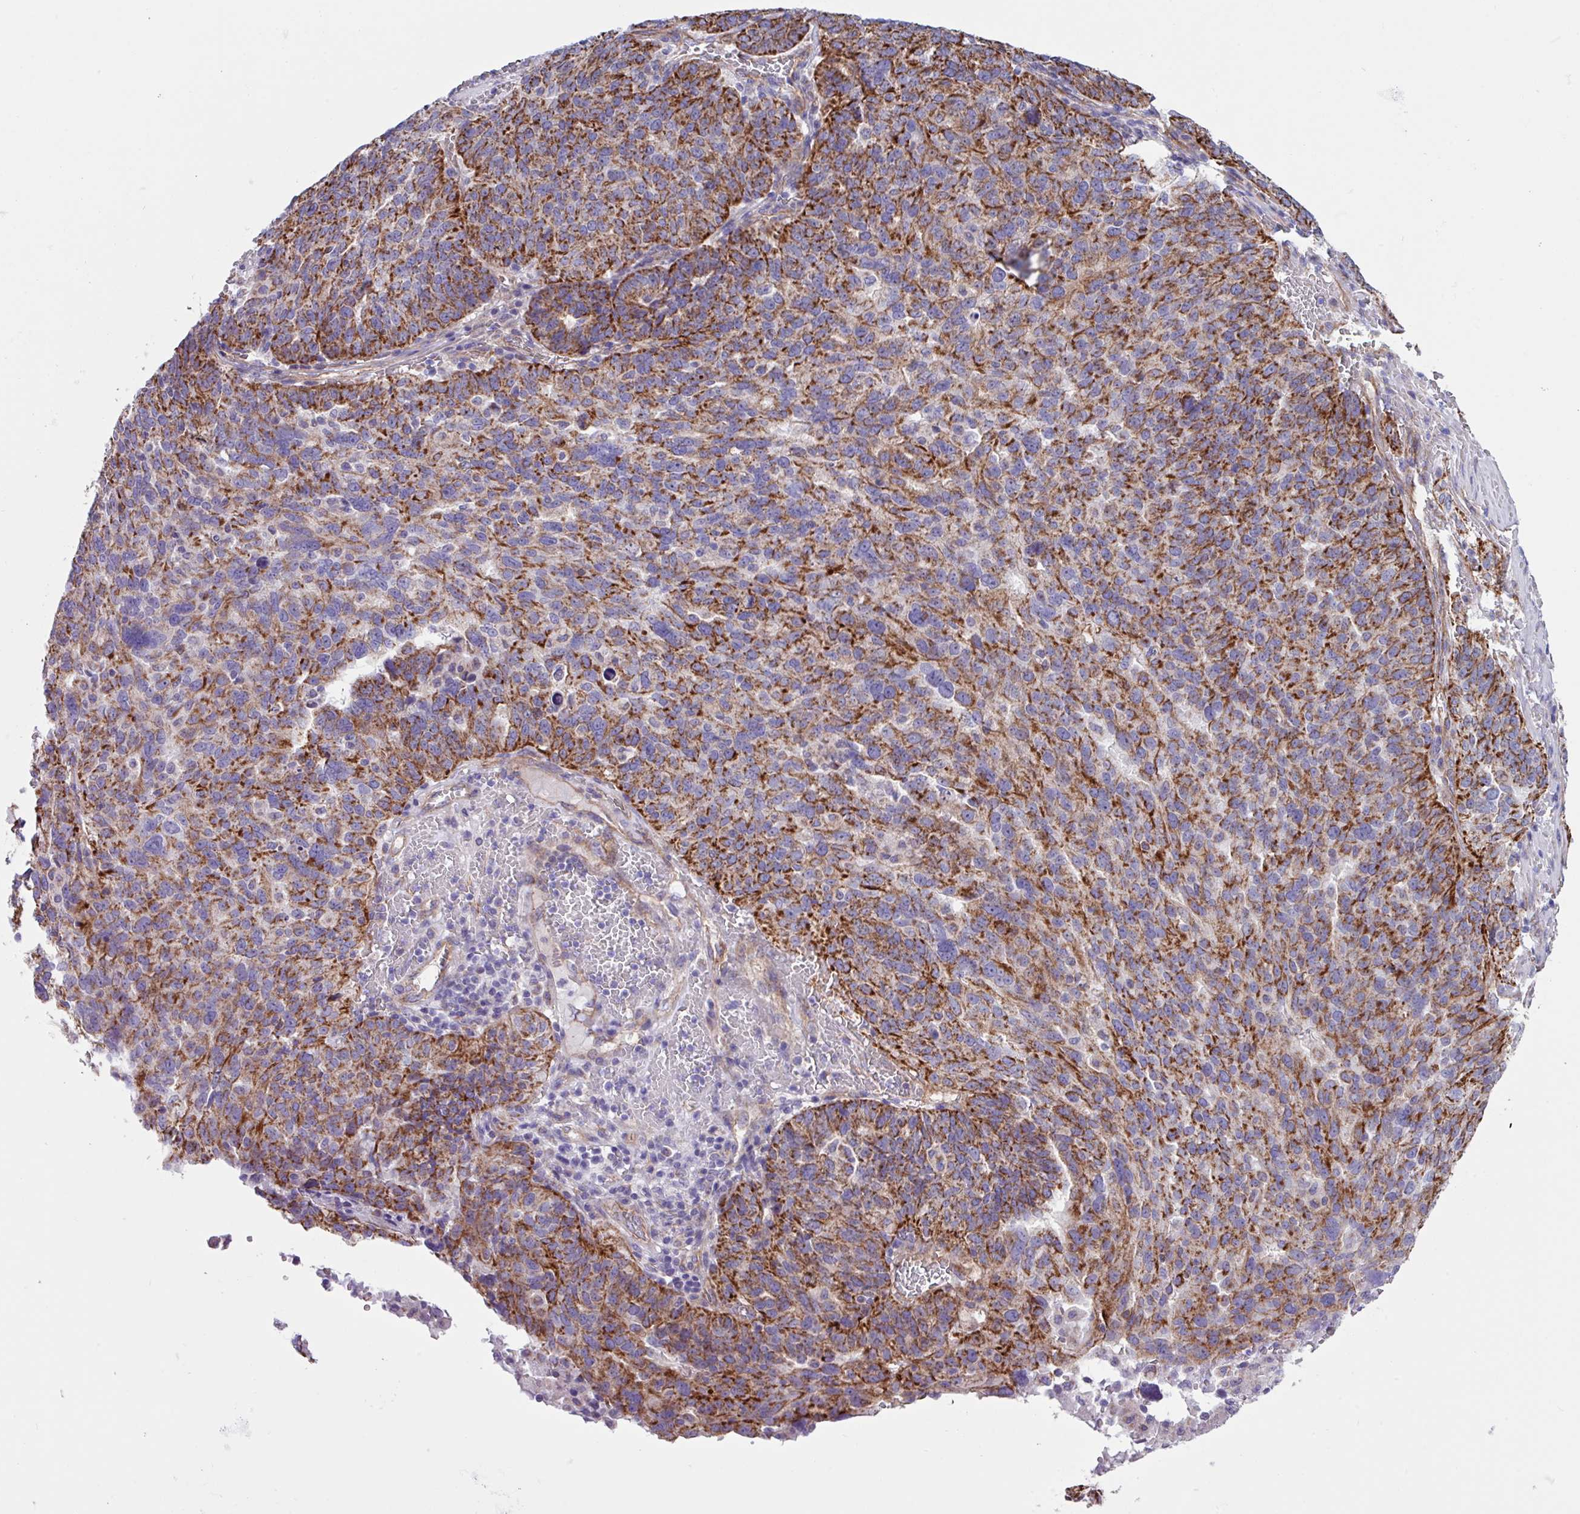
{"staining": {"intensity": "strong", "quantity": "25%-75%", "location": "cytoplasmic/membranous"}, "tissue": "ovarian cancer", "cell_type": "Tumor cells", "image_type": "cancer", "snomed": [{"axis": "morphology", "description": "Cystadenocarcinoma, serous, NOS"}, {"axis": "topography", "description": "Ovary"}], "caption": "DAB (3,3'-diaminobenzidine) immunohistochemical staining of serous cystadenocarcinoma (ovarian) shows strong cytoplasmic/membranous protein positivity in approximately 25%-75% of tumor cells. The staining is performed using DAB brown chromogen to label protein expression. The nuclei are counter-stained blue using hematoxylin.", "gene": "OTULIN", "patient": {"sex": "female", "age": 59}}